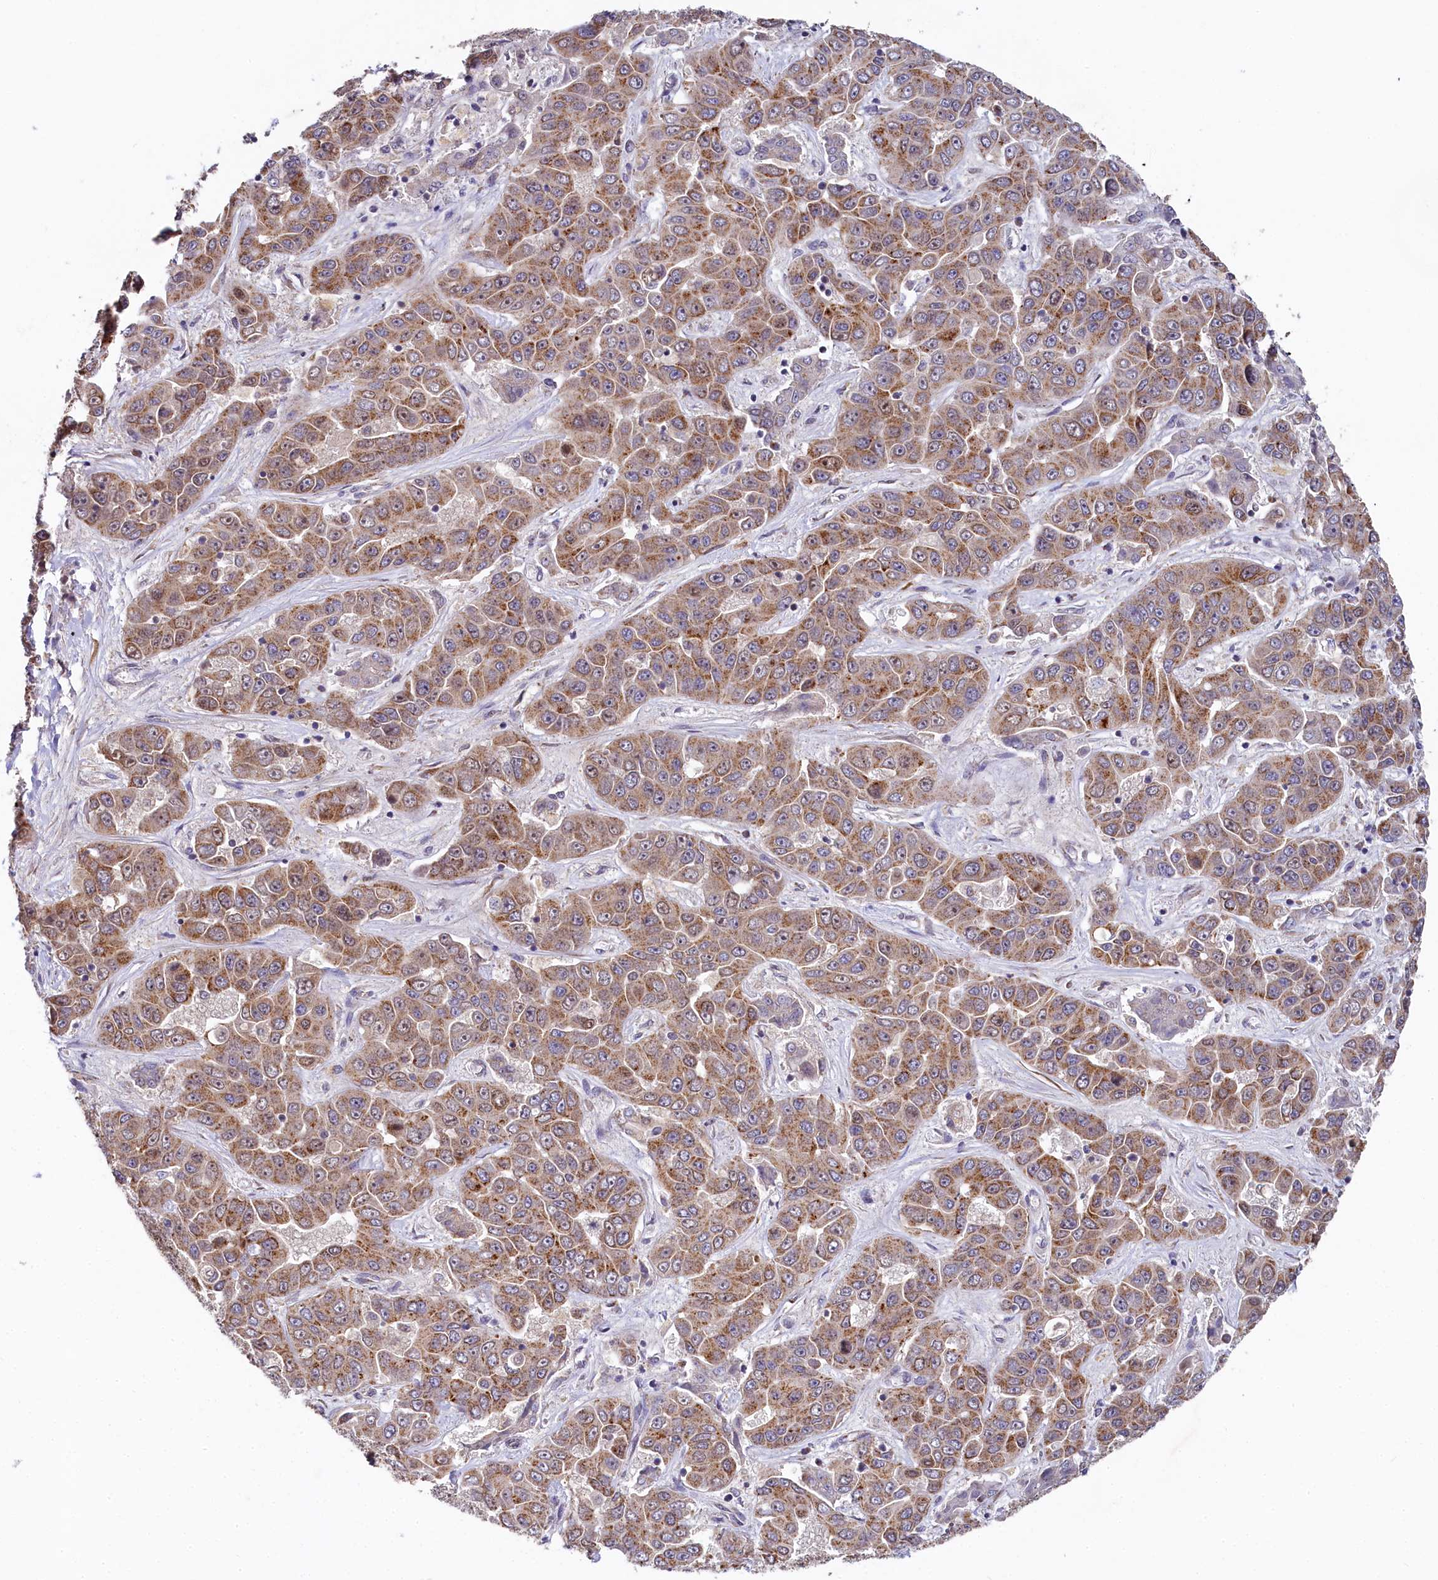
{"staining": {"intensity": "moderate", "quantity": "25%-75%", "location": "cytoplasmic/membranous"}, "tissue": "liver cancer", "cell_type": "Tumor cells", "image_type": "cancer", "snomed": [{"axis": "morphology", "description": "Cholangiocarcinoma"}, {"axis": "topography", "description": "Liver"}], "caption": "A micrograph of human liver cholangiocarcinoma stained for a protein displays moderate cytoplasmic/membranous brown staining in tumor cells. The staining was performed using DAB, with brown indicating positive protein expression. Nuclei are stained blue with hematoxylin.", "gene": "SPINK9", "patient": {"sex": "female", "age": 52}}